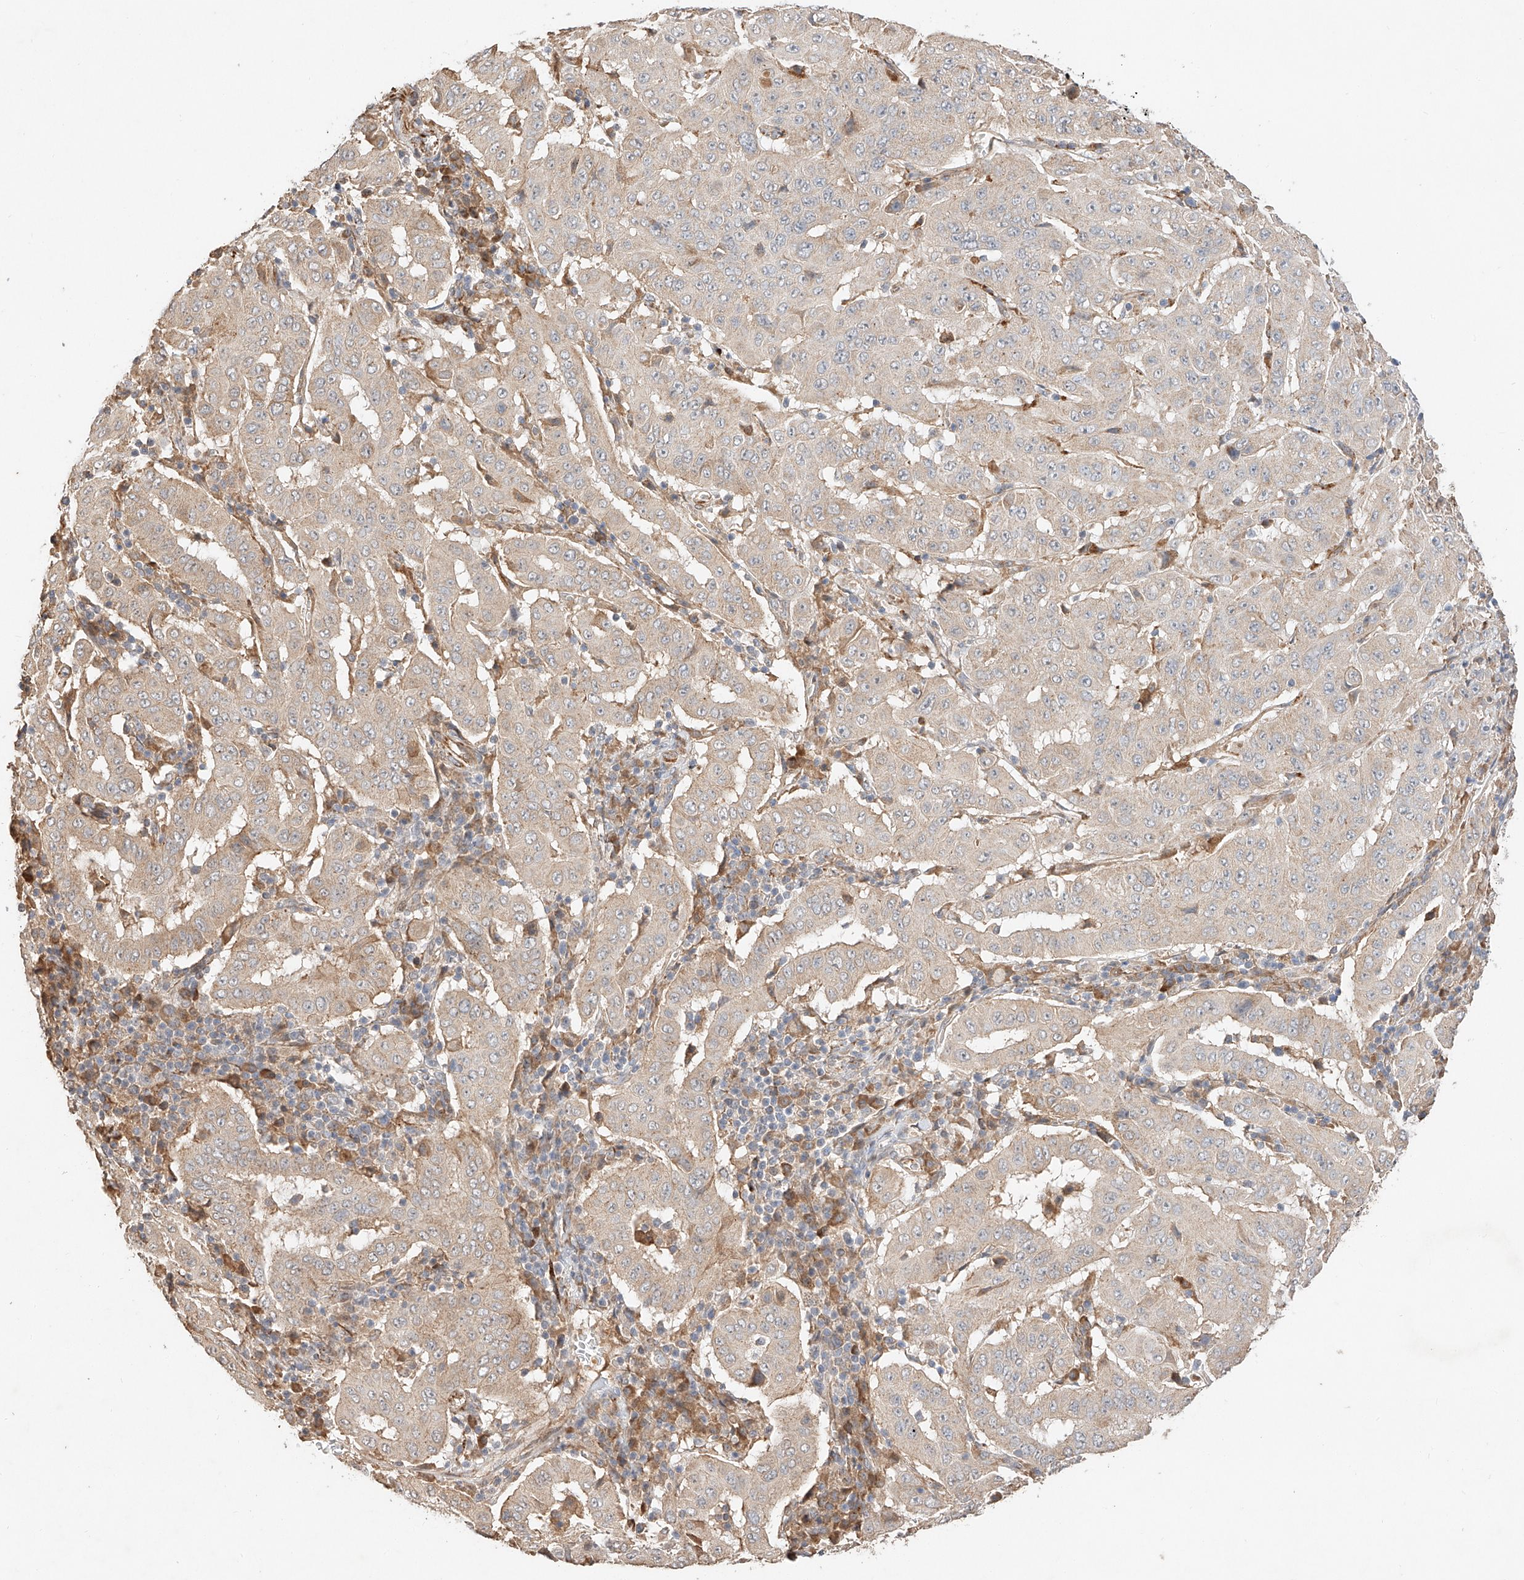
{"staining": {"intensity": "weak", "quantity": "<25%", "location": "cytoplasmic/membranous"}, "tissue": "pancreatic cancer", "cell_type": "Tumor cells", "image_type": "cancer", "snomed": [{"axis": "morphology", "description": "Adenocarcinoma, NOS"}, {"axis": "topography", "description": "Pancreas"}], "caption": "This is an immunohistochemistry (IHC) image of pancreatic cancer (adenocarcinoma). There is no expression in tumor cells.", "gene": "SUSD6", "patient": {"sex": "male", "age": 63}}